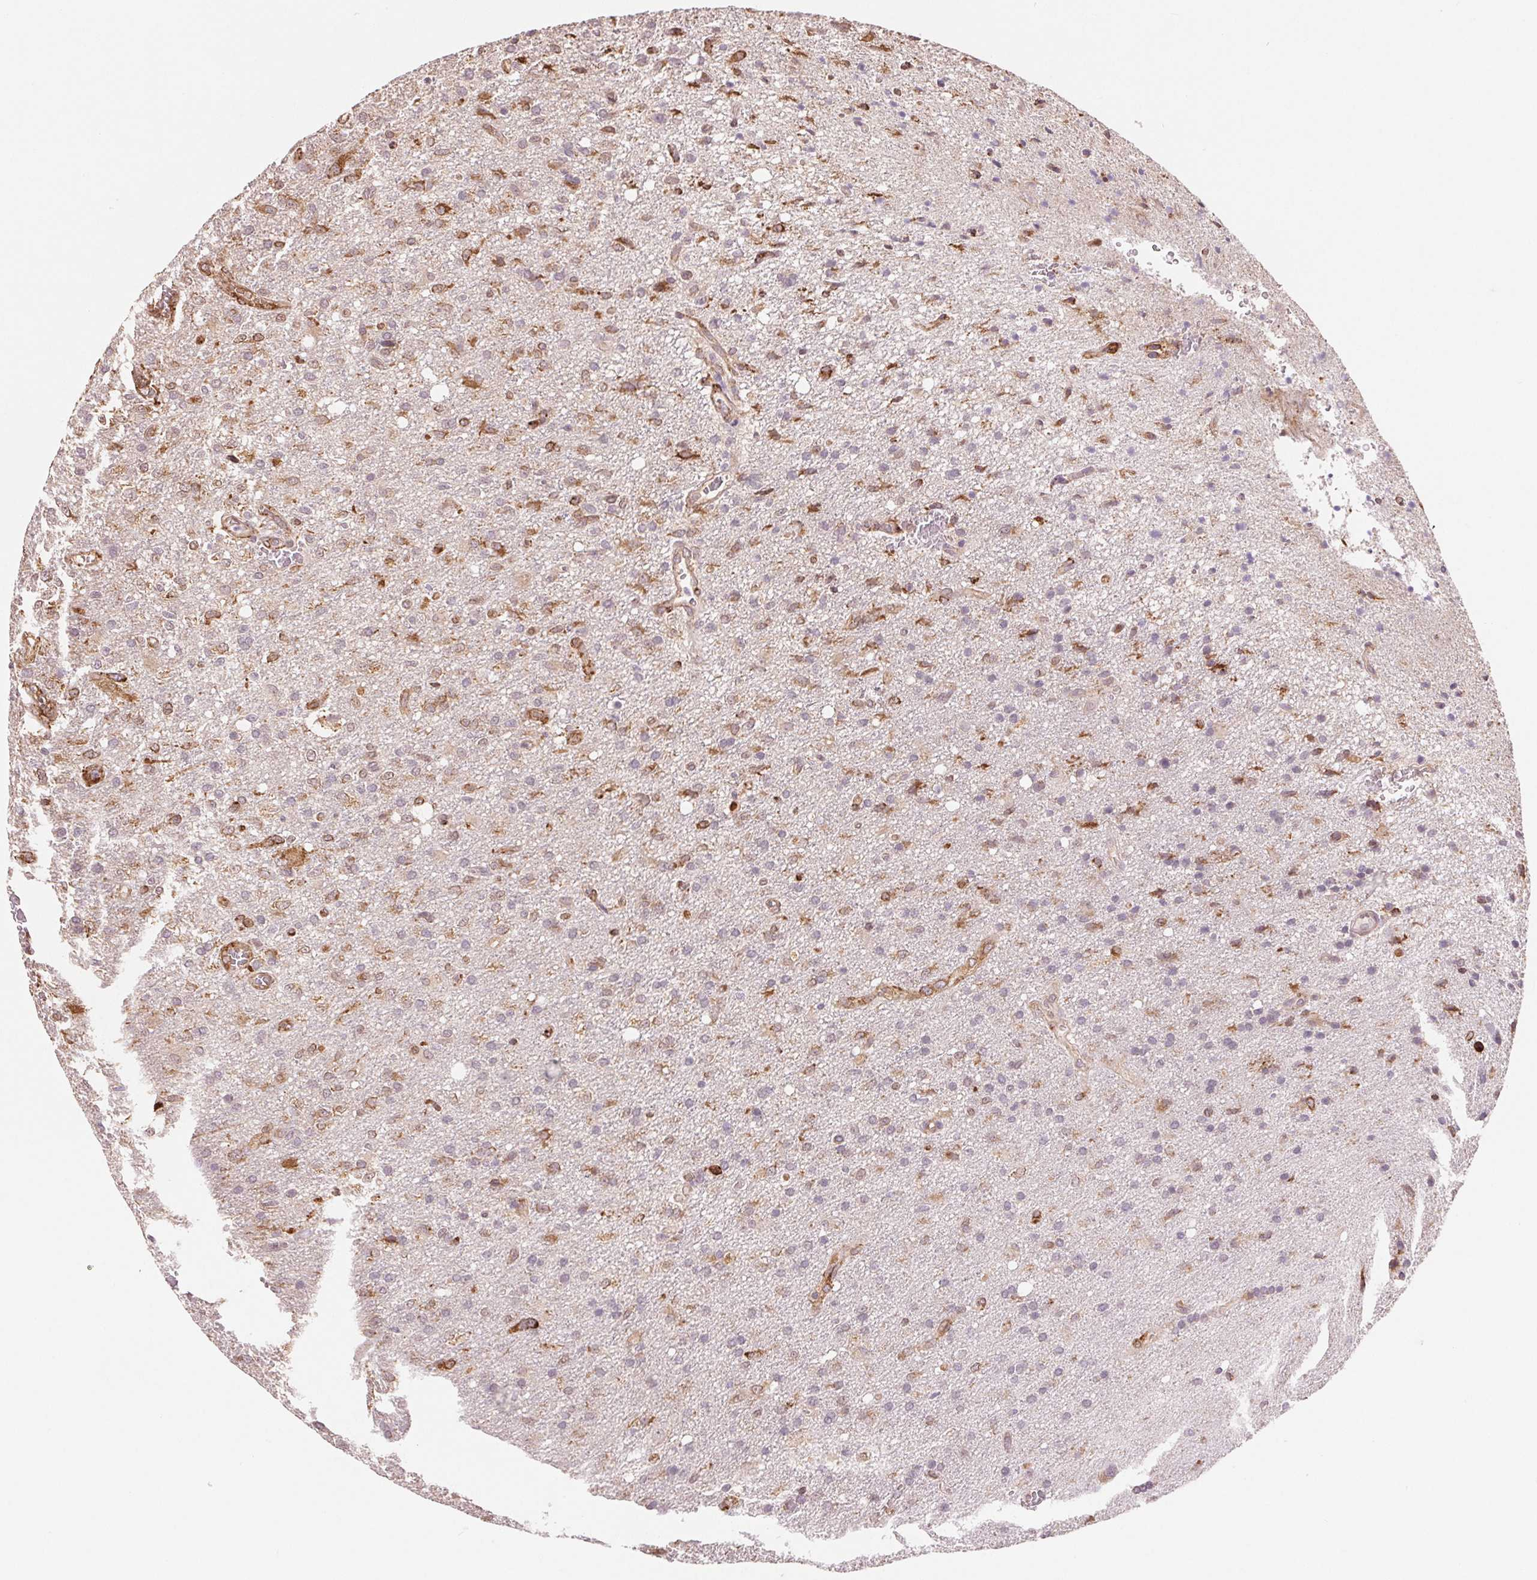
{"staining": {"intensity": "moderate", "quantity": "25%-75%", "location": "cytoplasmic/membranous"}, "tissue": "glioma", "cell_type": "Tumor cells", "image_type": "cancer", "snomed": [{"axis": "morphology", "description": "Glioma, malignant, Low grade"}, {"axis": "topography", "description": "Brain"}], "caption": "Malignant glioma (low-grade) stained with IHC shows moderate cytoplasmic/membranous positivity in about 25%-75% of tumor cells.", "gene": "FKBP10", "patient": {"sex": "male", "age": 66}}